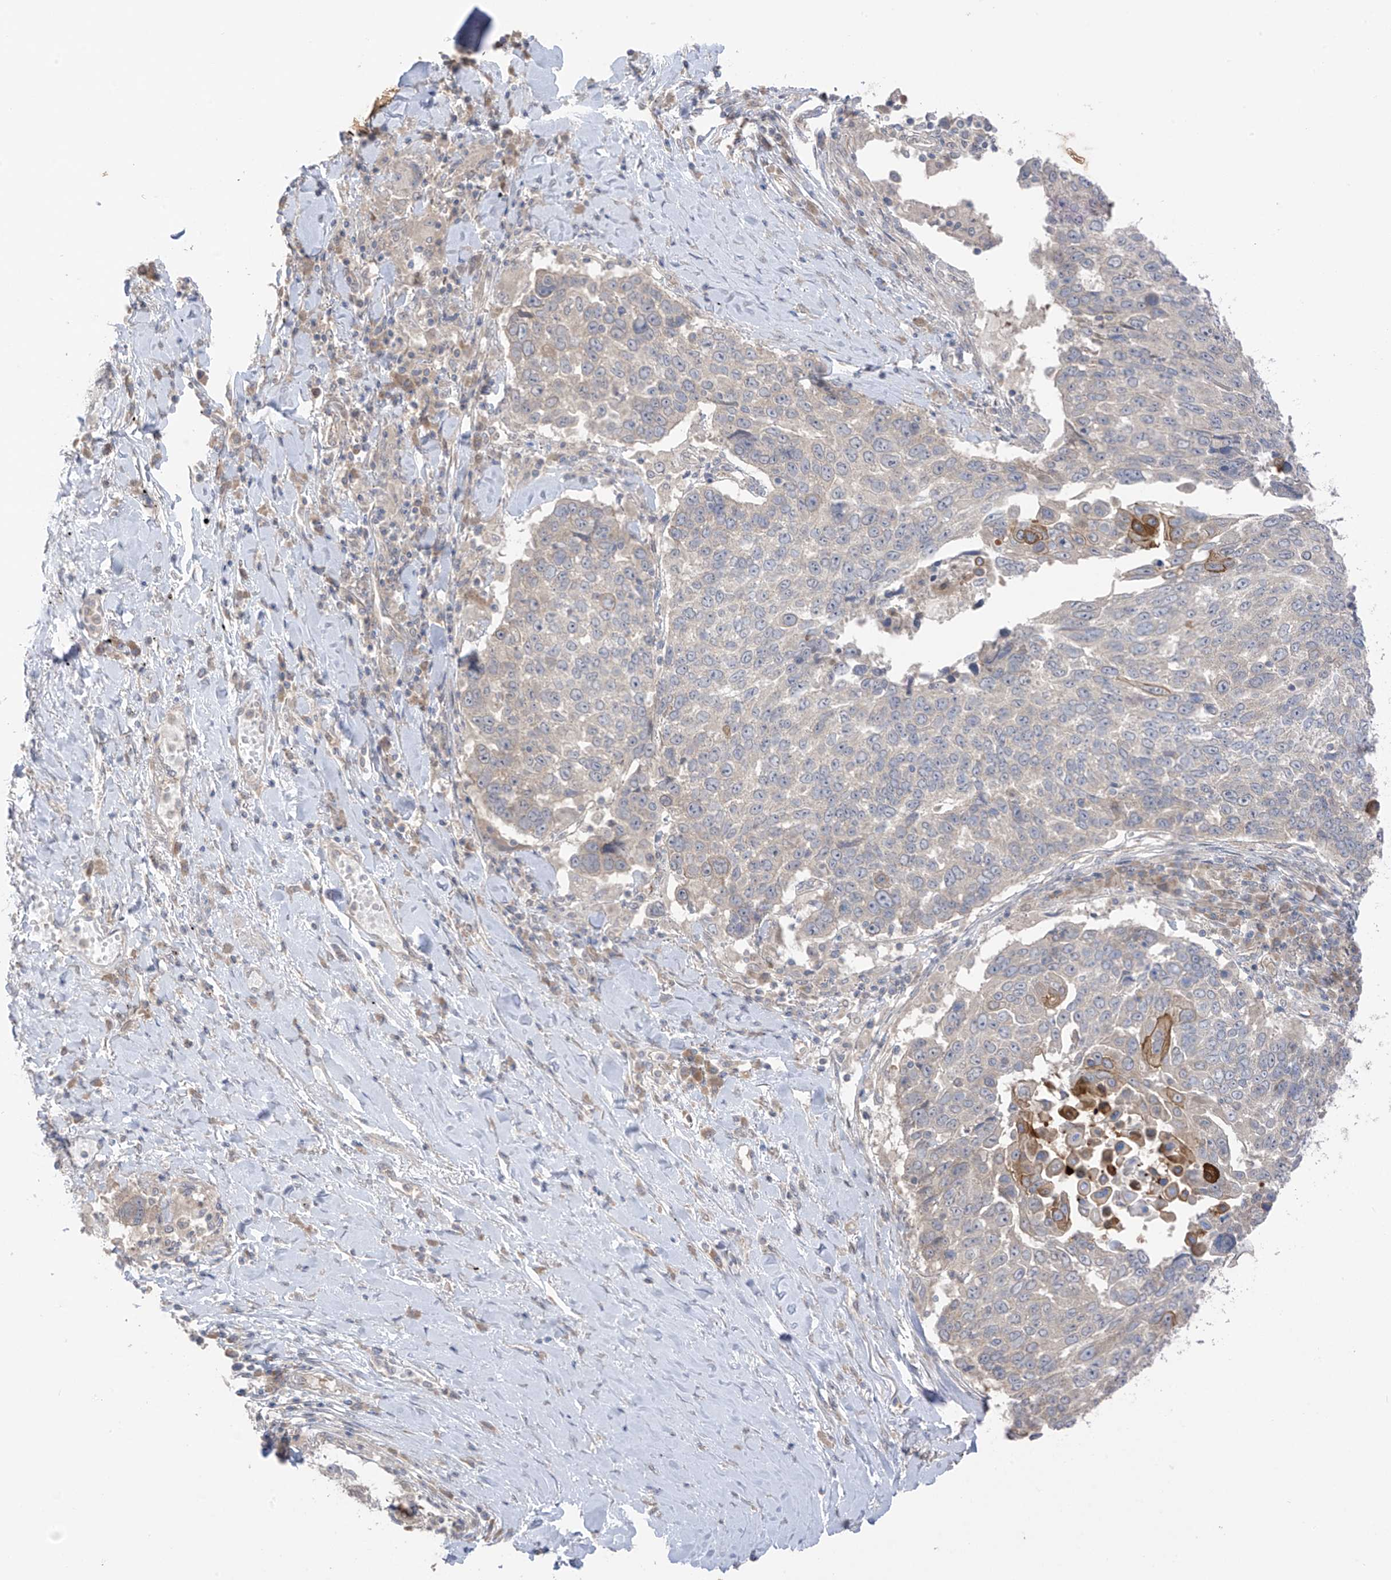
{"staining": {"intensity": "moderate", "quantity": "<25%", "location": "cytoplasmic/membranous"}, "tissue": "lung cancer", "cell_type": "Tumor cells", "image_type": "cancer", "snomed": [{"axis": "morphology", "description": "Squamous cell carcinoma, NOS"}, {"axis": "topography", "description": "Lung"}], "caption": "Immunohistochemical staining of human squamous cell carcinoma (lung) displays low levels of moderate cytoplasmic/membranous positivity in about <25% of tumor cells. The staining was performed using DAB, with brown indicating positive protein expression. Nuclei are stained blue with hematoxylin.", "gene": "NALCN", "patient": {"sex": "male", "age": 66}}